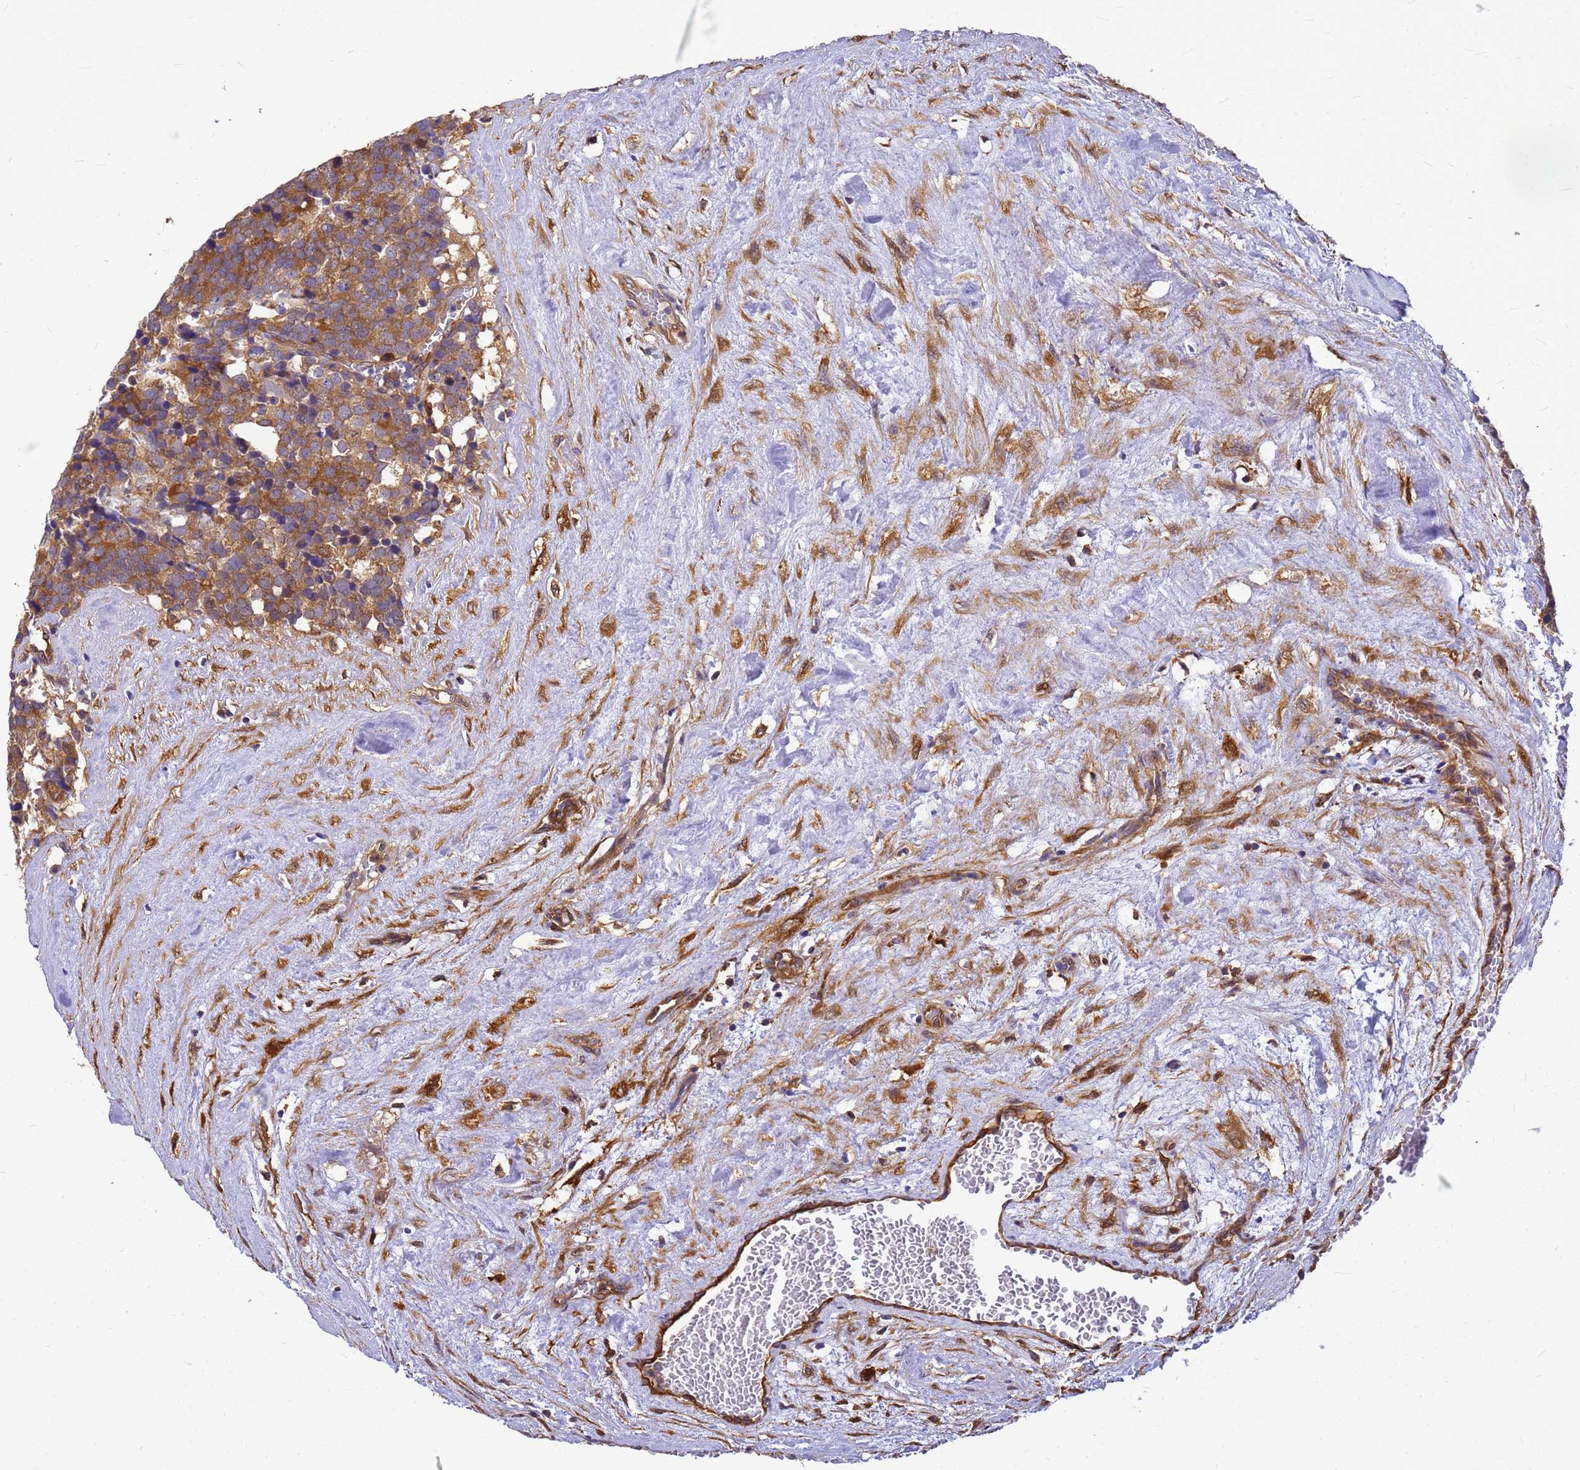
{"staining": {"intensity": "moderate", "quantity": ">75%", "location": "cytoplasmic/membranous"}, "tissue": "testis cancer", "cell_type": "Tumor cells", "image_type": "cancer", "snomed": [{"axis": "morphology", "description": "Seminoma, NOS"}, {"axis": "topography", "description": "Testis"}], "caption": "This micrograph reveals IHC staining of testis cancer, with medium moderate cytoplasmic/membranous expression in approximately >75% of tumor cells.", "gene": "GID4", "patient": {"sex": "male", "age": 71}}